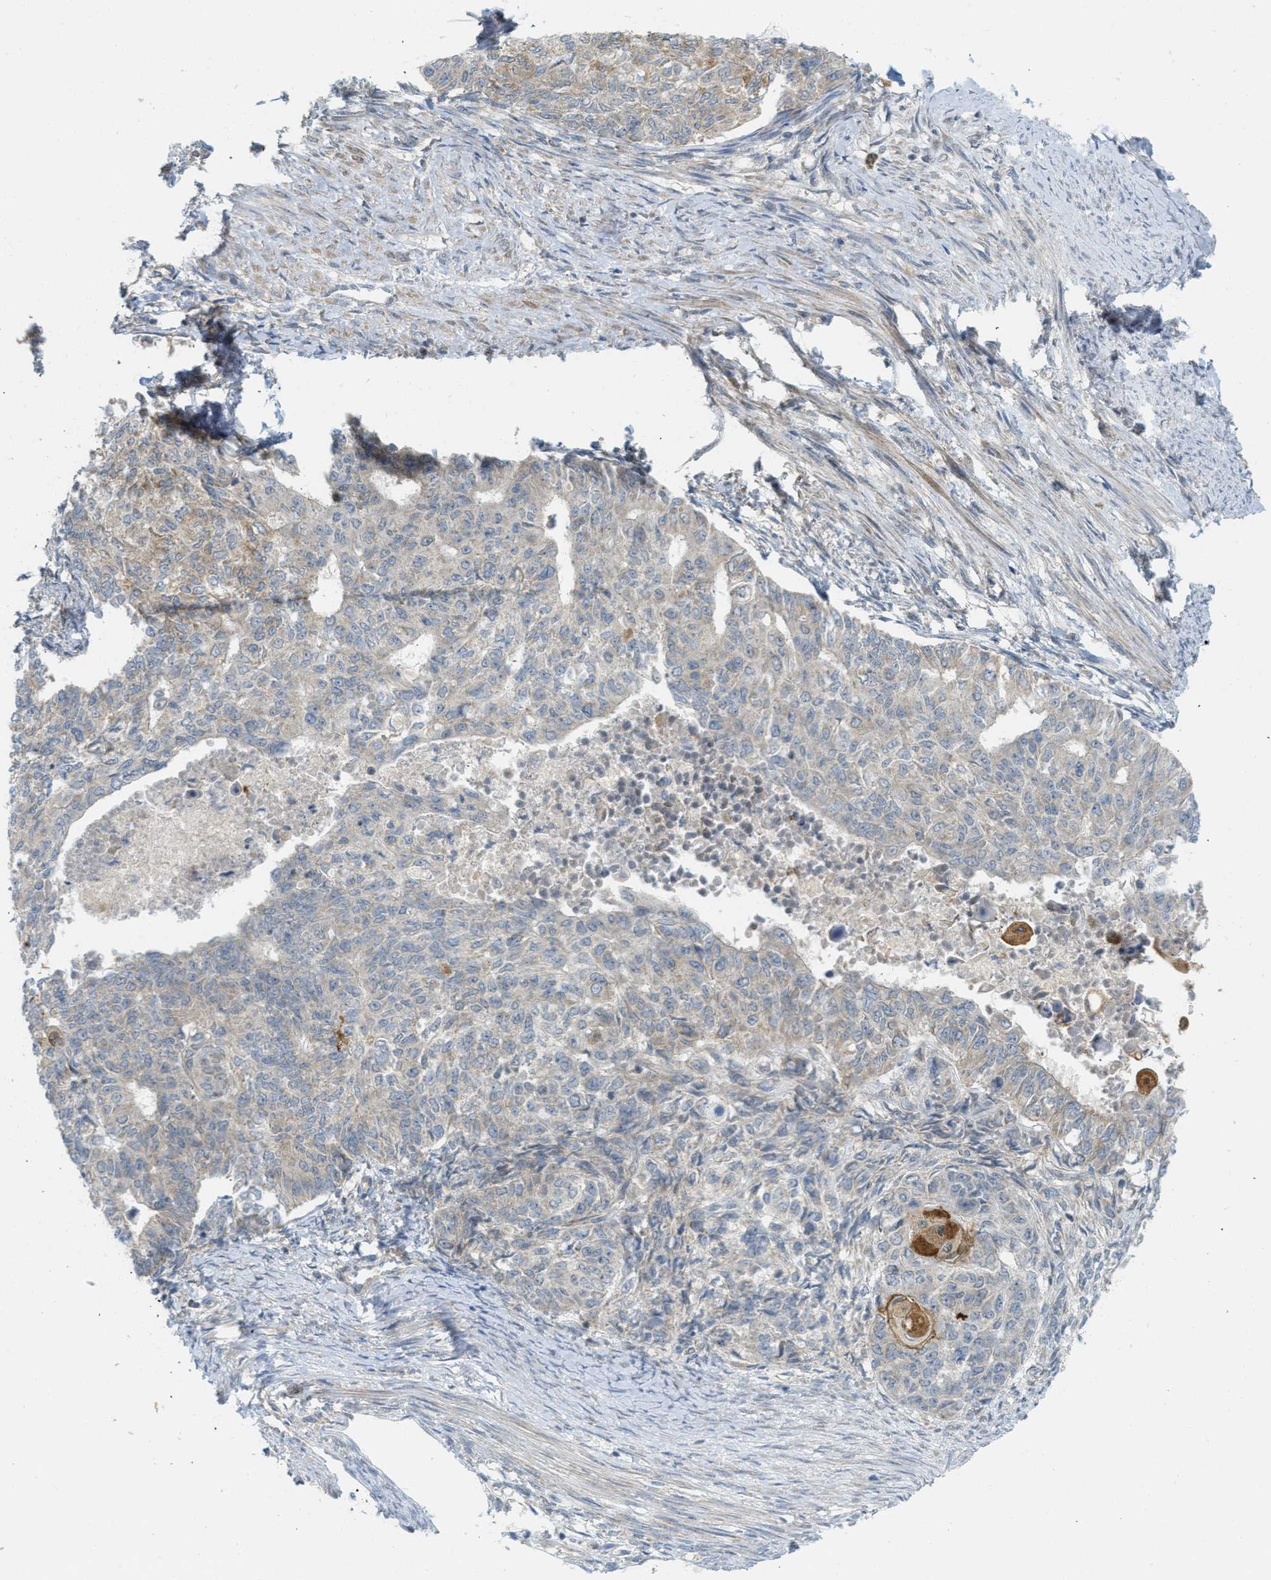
{"staining": {"intensity": "negative", "quantity": "none", "location": "none"}, "tissue": "endometrial cancer", "cell_type": "Tumor cells", "image_type": "cancer", "snomed": [{"axis": "morphology", "description": "Adenocarcinoma, NOS"}, {"axis": "topography", "description": "Endometrium"}], "caption": "A high-resolution histopathology image shows IHC staining of endometrial cancer, which exhibits no significant staining in tumor cells.", "gene": "PROC", "patient": {"sex": "female", "age": 32}}